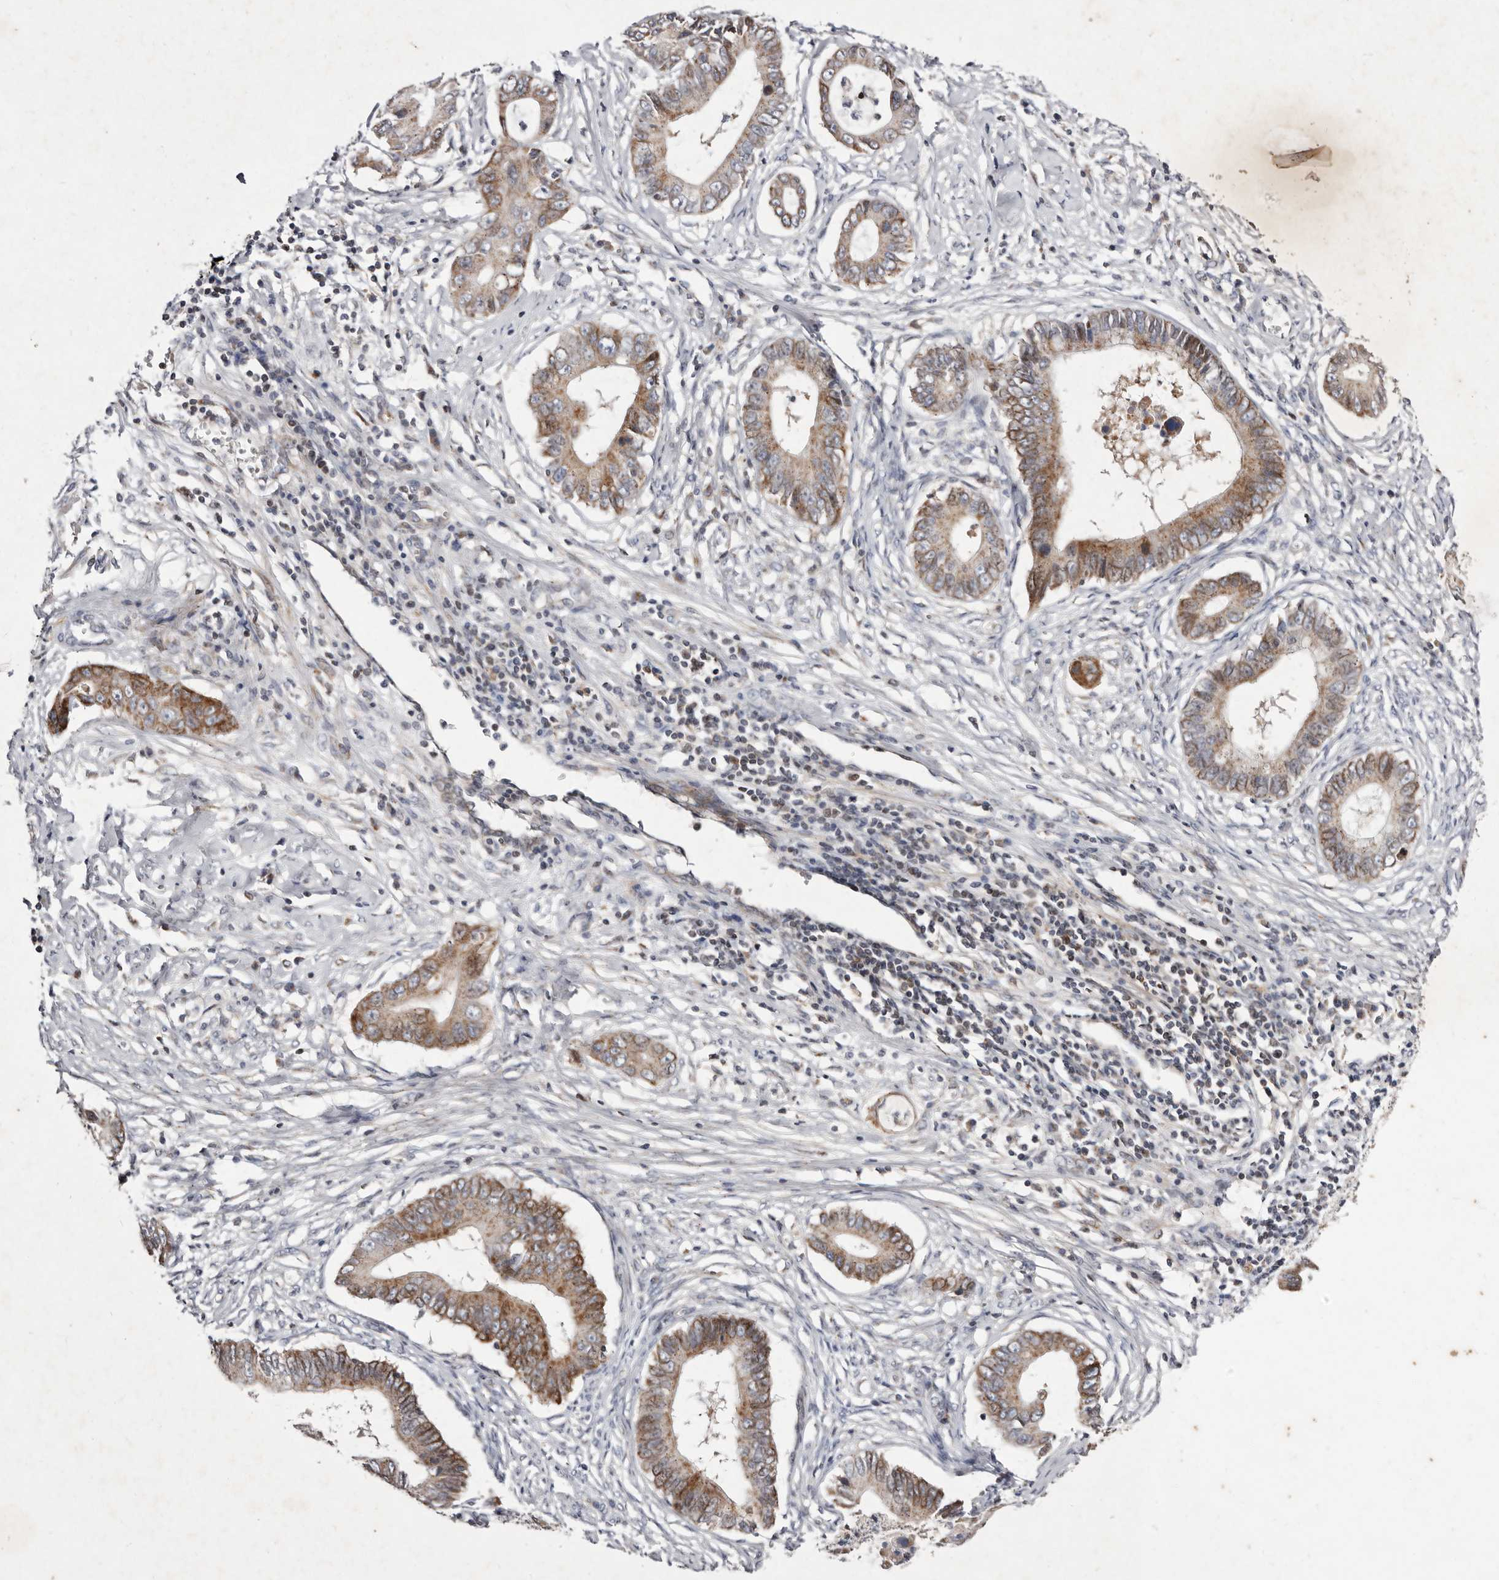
{"staining": {"intensity": "strong", "quantity": ">75%", "location": "cytoplasmic/membranous"}, "tissue": "cervical cancer", "cell_type": "Tumor cells", "image_type": "cancer", "snomed": [{"axis": "morphology", "description": "Adenocarcinoma, NOS"}, {"axis": "topography", "description": "Cervix"}], "caption": "A high-resolution micrograph shows immunohistochemistry staining of cervical adenocarcinoma, which shows strong cytoplasmic/membranous positivity in approximately >75% of tumor cells.", "gene": "TIMM17B", "patient": {"sex": "female", "age": 44}}